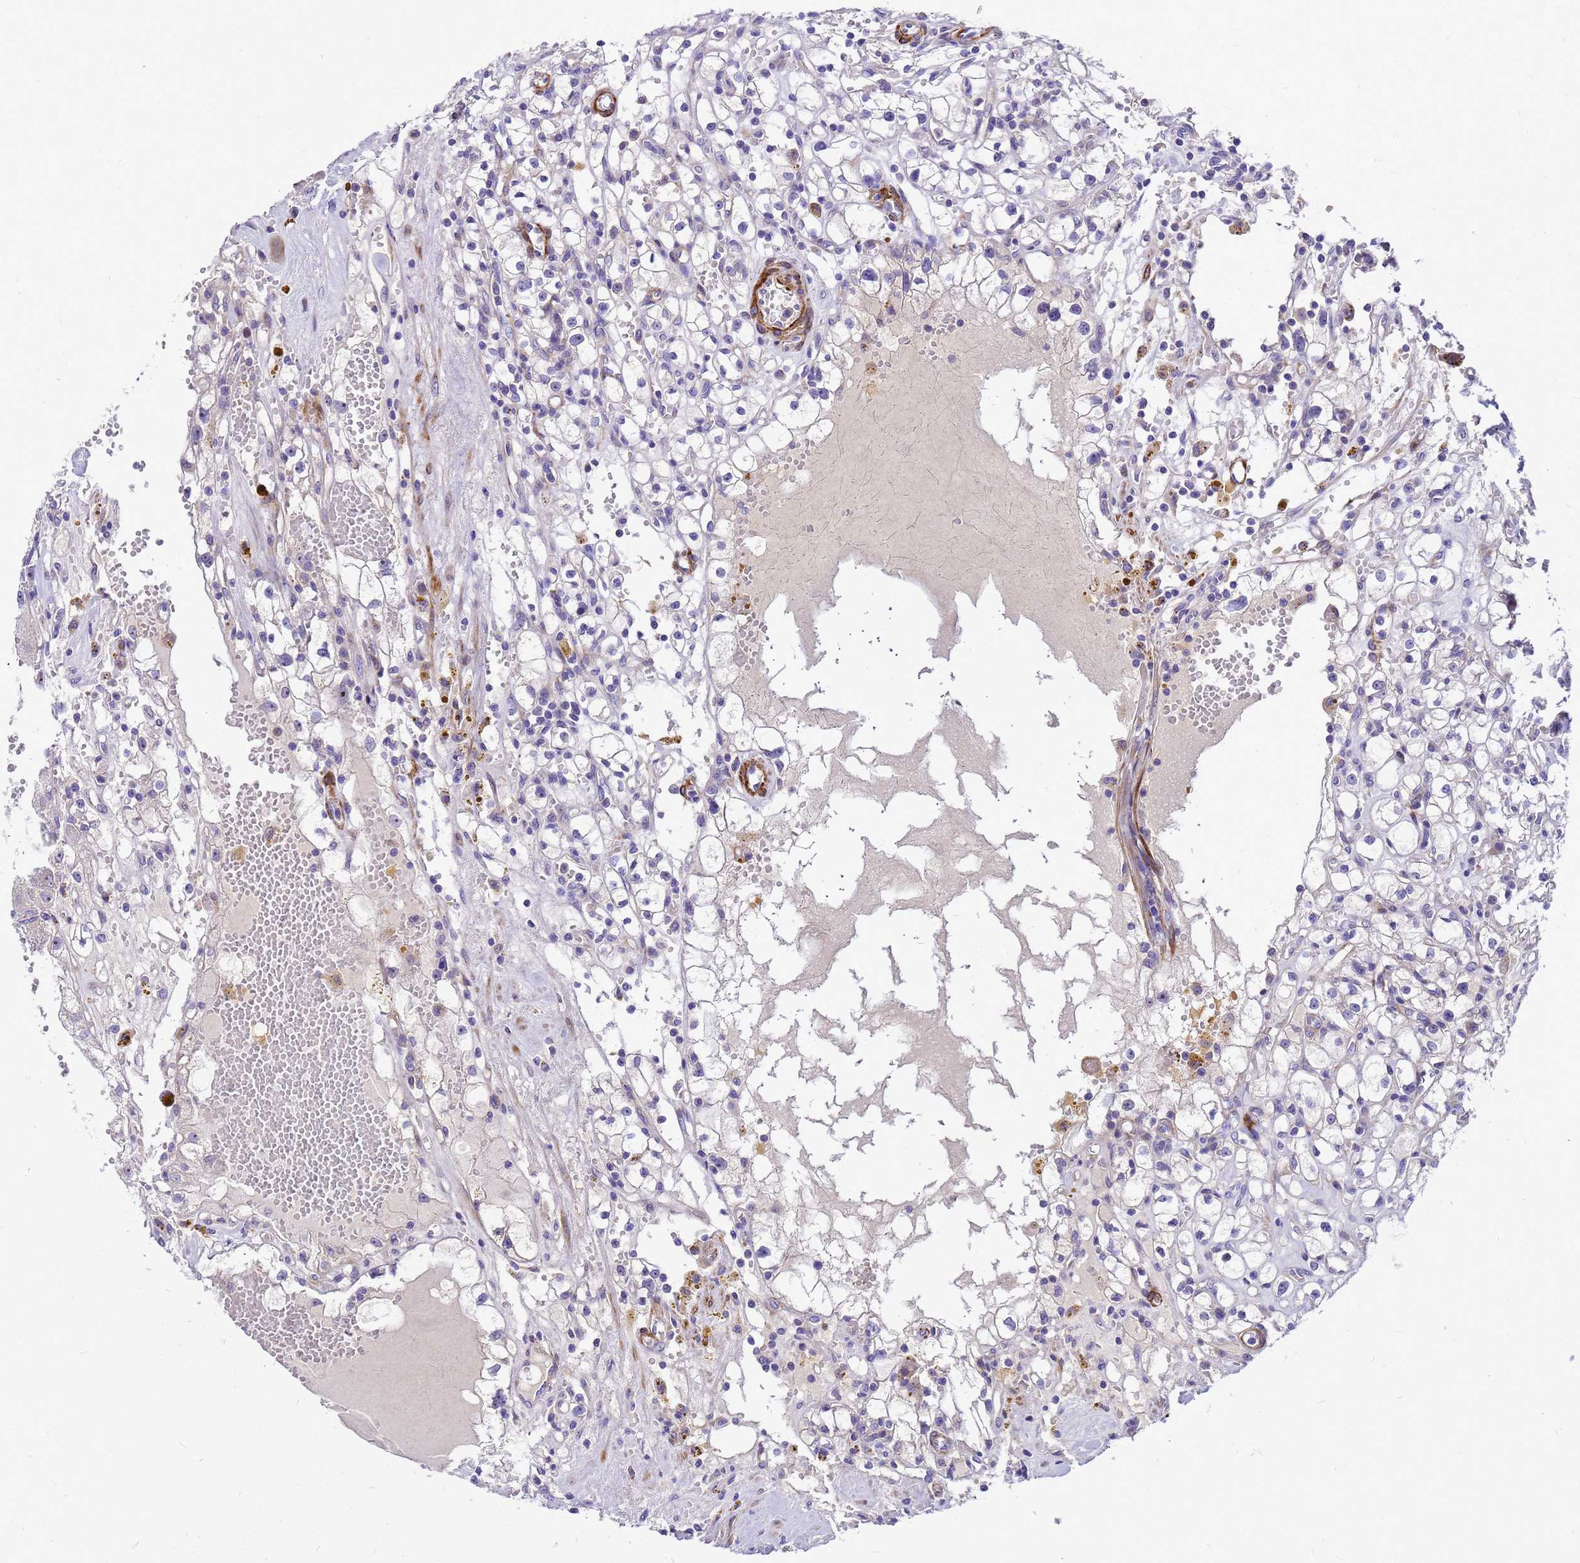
{"staining": {"intensity": "negative", "quantity": "none", "location": "none"}, "tissue": "renal cancer", "cell_type": "Tumor cells", "image_type": "cancer", "snomed": [{"axis": "morphology", "description": "Adenocarcinoma, NOS"}, {"axis": "topography", "description": "Kidney"}], "caption": "Human adenocarcinoma (renal) stained for a protein using immunohistochemistry demonstrates no staining in tumor cells.", "gene": "POP7", "patient": {"sex": "male", "age": 56}}